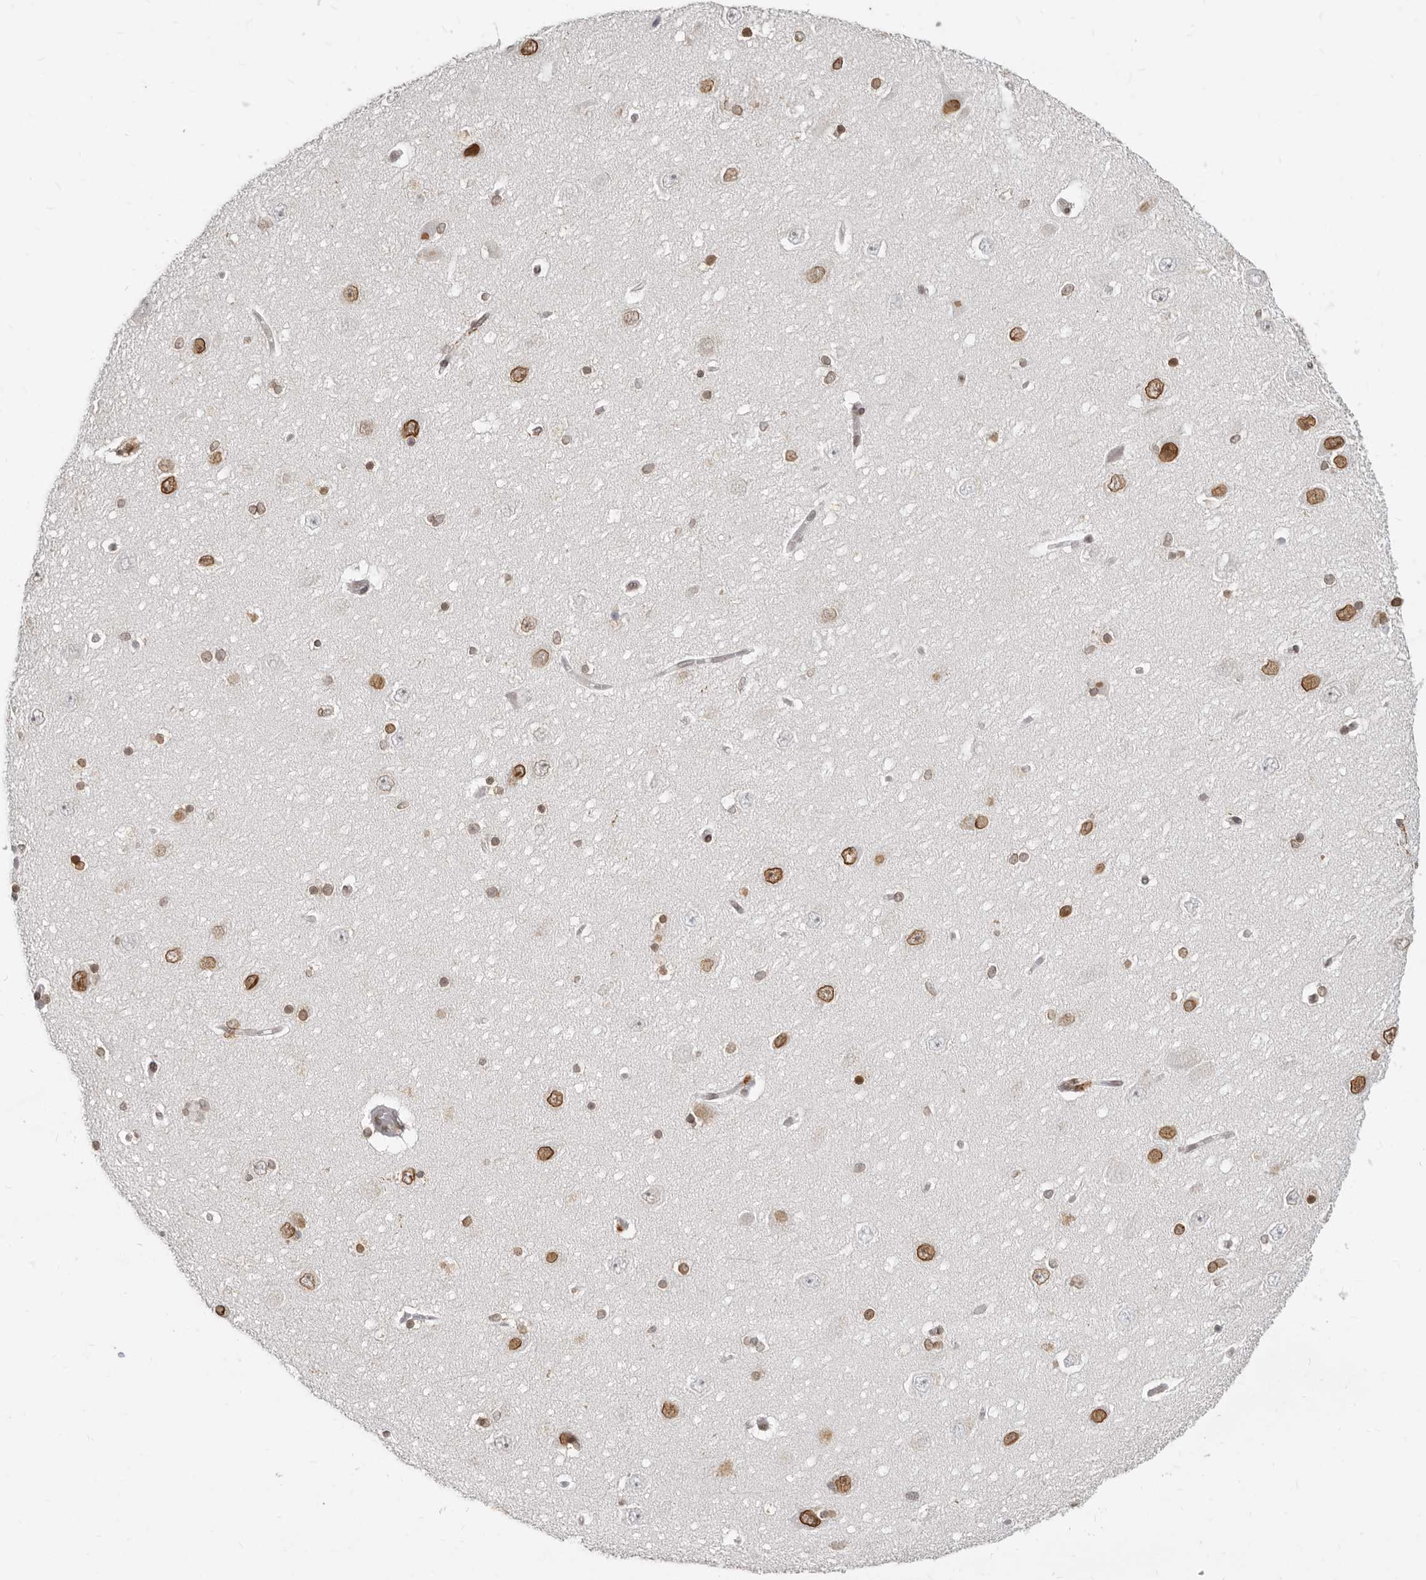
{"staining": {"intensity": "moderate", "quantity": "25%-75%", "location": "nuclear"}, "tissue": "hippocampus", "cell_type": "Glial cells", "image_type": "normal", "snomed": [{"axis": "morphology", "description": "Normal tissue, NOS"}, {"axis": "topography", "description": "Hippocampus"}], "caption": "Hippocampus stained with IHC demonstrates moderate nuclear expression in approximately 25%-75% of glial cells.", "gene": "NUP153", "patient": {"sex": "female", "age": 54}}